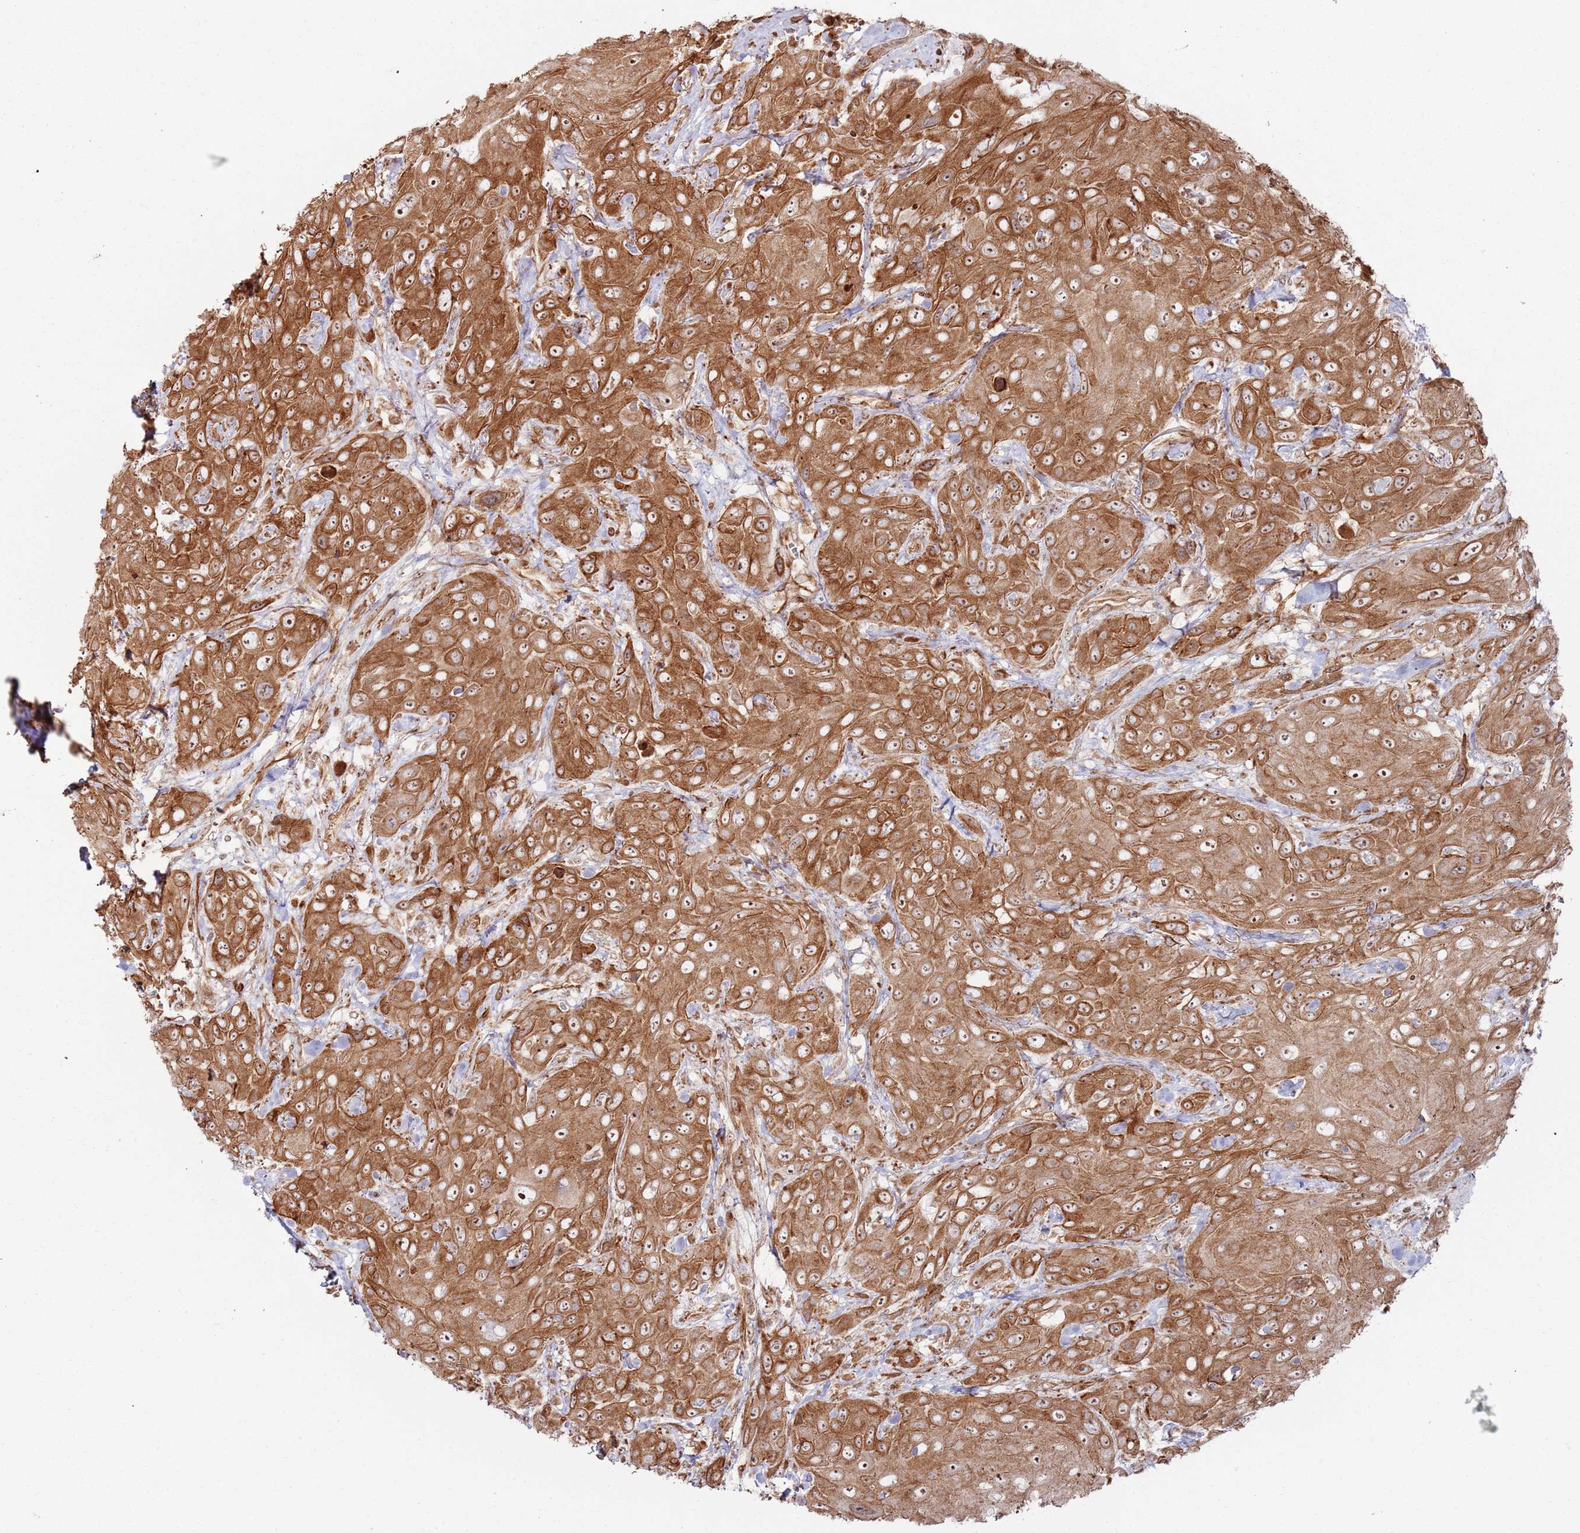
{"staining": {"intensity": "moderate", "quantity": ">75%", "location": "cytoplasmic/membranous,nuclear"}, "tissue": "head and neck cancer", "cell_type": "Tumor cells", "image_type": "cancer", "snomed": [{"axis": "morphology", "description": "Squamous cell carcinoma, NOS"}, {"axis": "topography", "description": "Head-Neck"}], "caption": "Moderate cytoplasmic/membranous and nuclear positivity for a protein is appreciated in about >75% of tumor cells of squamous cell carcinoma (head and neck) using immunohistochemistry.", "gene": "PHF21A", "patient": {"sex": "male", "age": 81}}